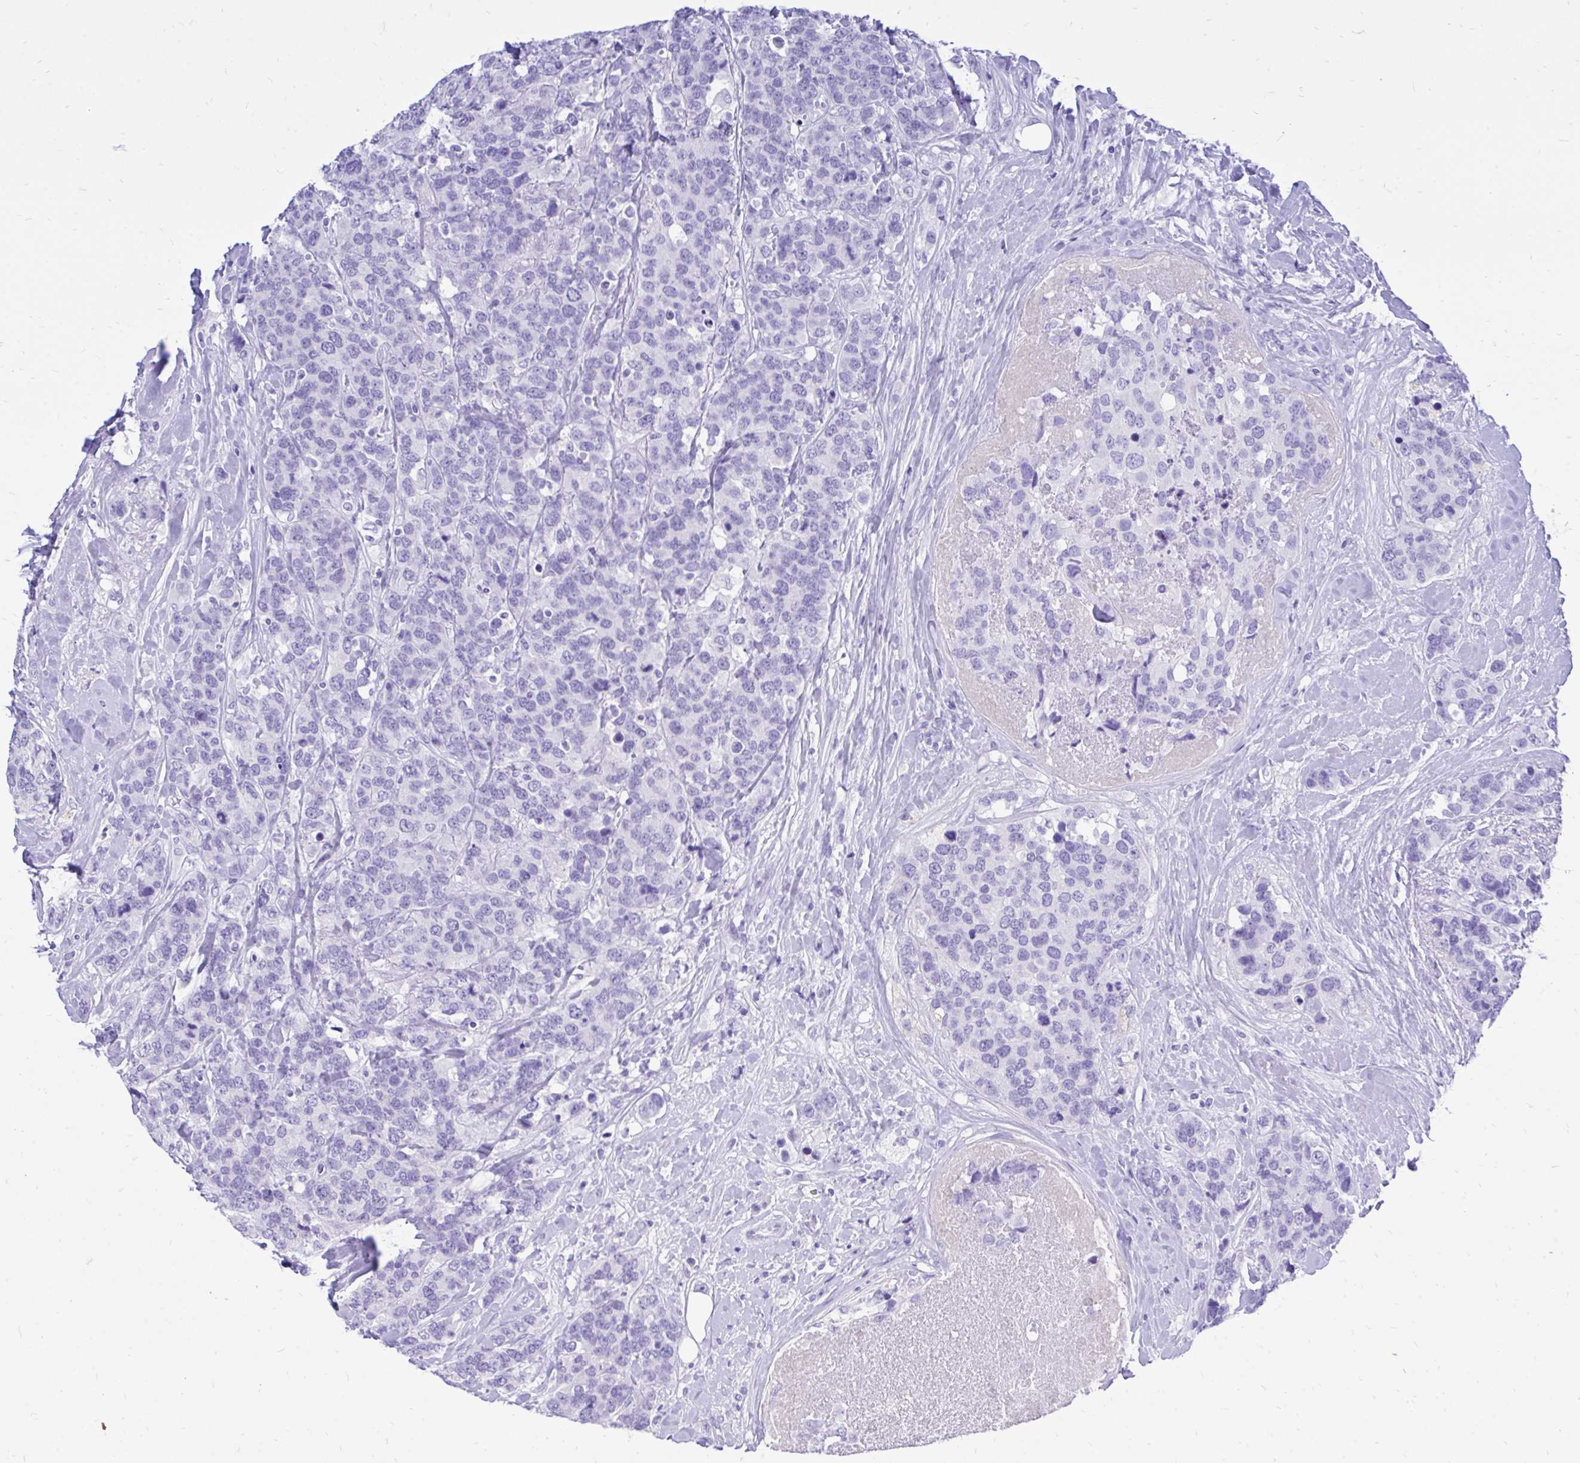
{"staining": {"intensity": "negative", "quantity": "none", "location": "none"}, "tissue": "breast cancer", "cell_type": "Tumor cells", "image_type": "cancer", "snomed": [{"axis": "morphology", "description": "Lobular carcinoma"}, {"axis": "topography", "description": "Breast"}], "caption": "The photomicrograph exhibits no significant positivity in tumor cells of lobular carcinoma (breast). (Immunohistochemistry, brightfield microscopy, high magnification).", "gene": "MON1A", "patient": {"sex": "female", "age": 59}}